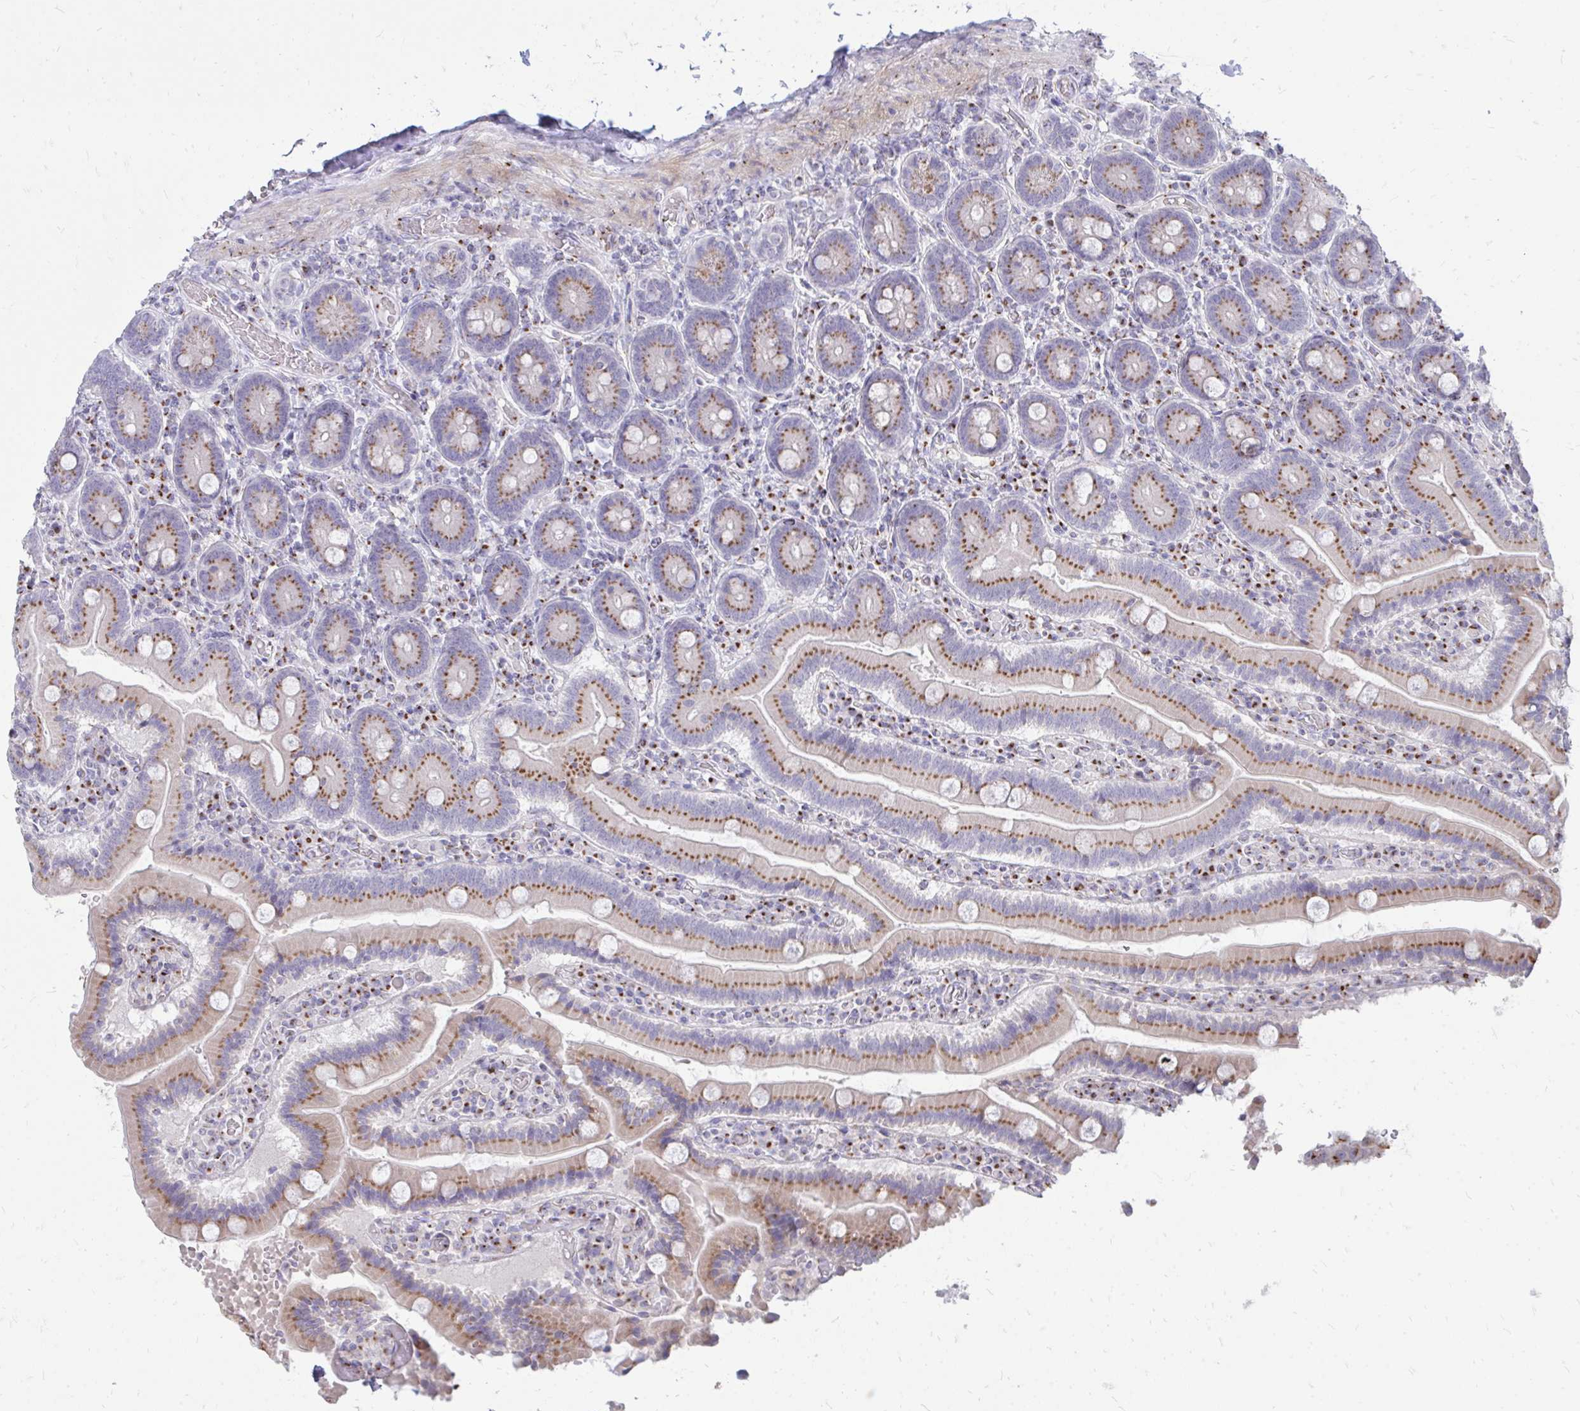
{"staining": {"intensity": "strong", "quantity": ">75%", "location": "cytoplasmic/membranous"}, "tissue": "duodenum", "cell_type": "Glandular cells", "image_type": "normal", "snomed": [{"axis": "morphology", "description": "Normal tissue, NOS"}, {"axis": "topography", "description": "Duodenum"}], "caption": "A high amount of strong cytoplasmic/membranous staining is identified in approximately >75% of glandular cells in unremarkable duodenum. (Stains: DAB in brown, nuclei in blue, Microscopy: brightfield microscopy at high magnification).", "gene": "RAB6A", "patient": {"sex": "female", "age": 62}}